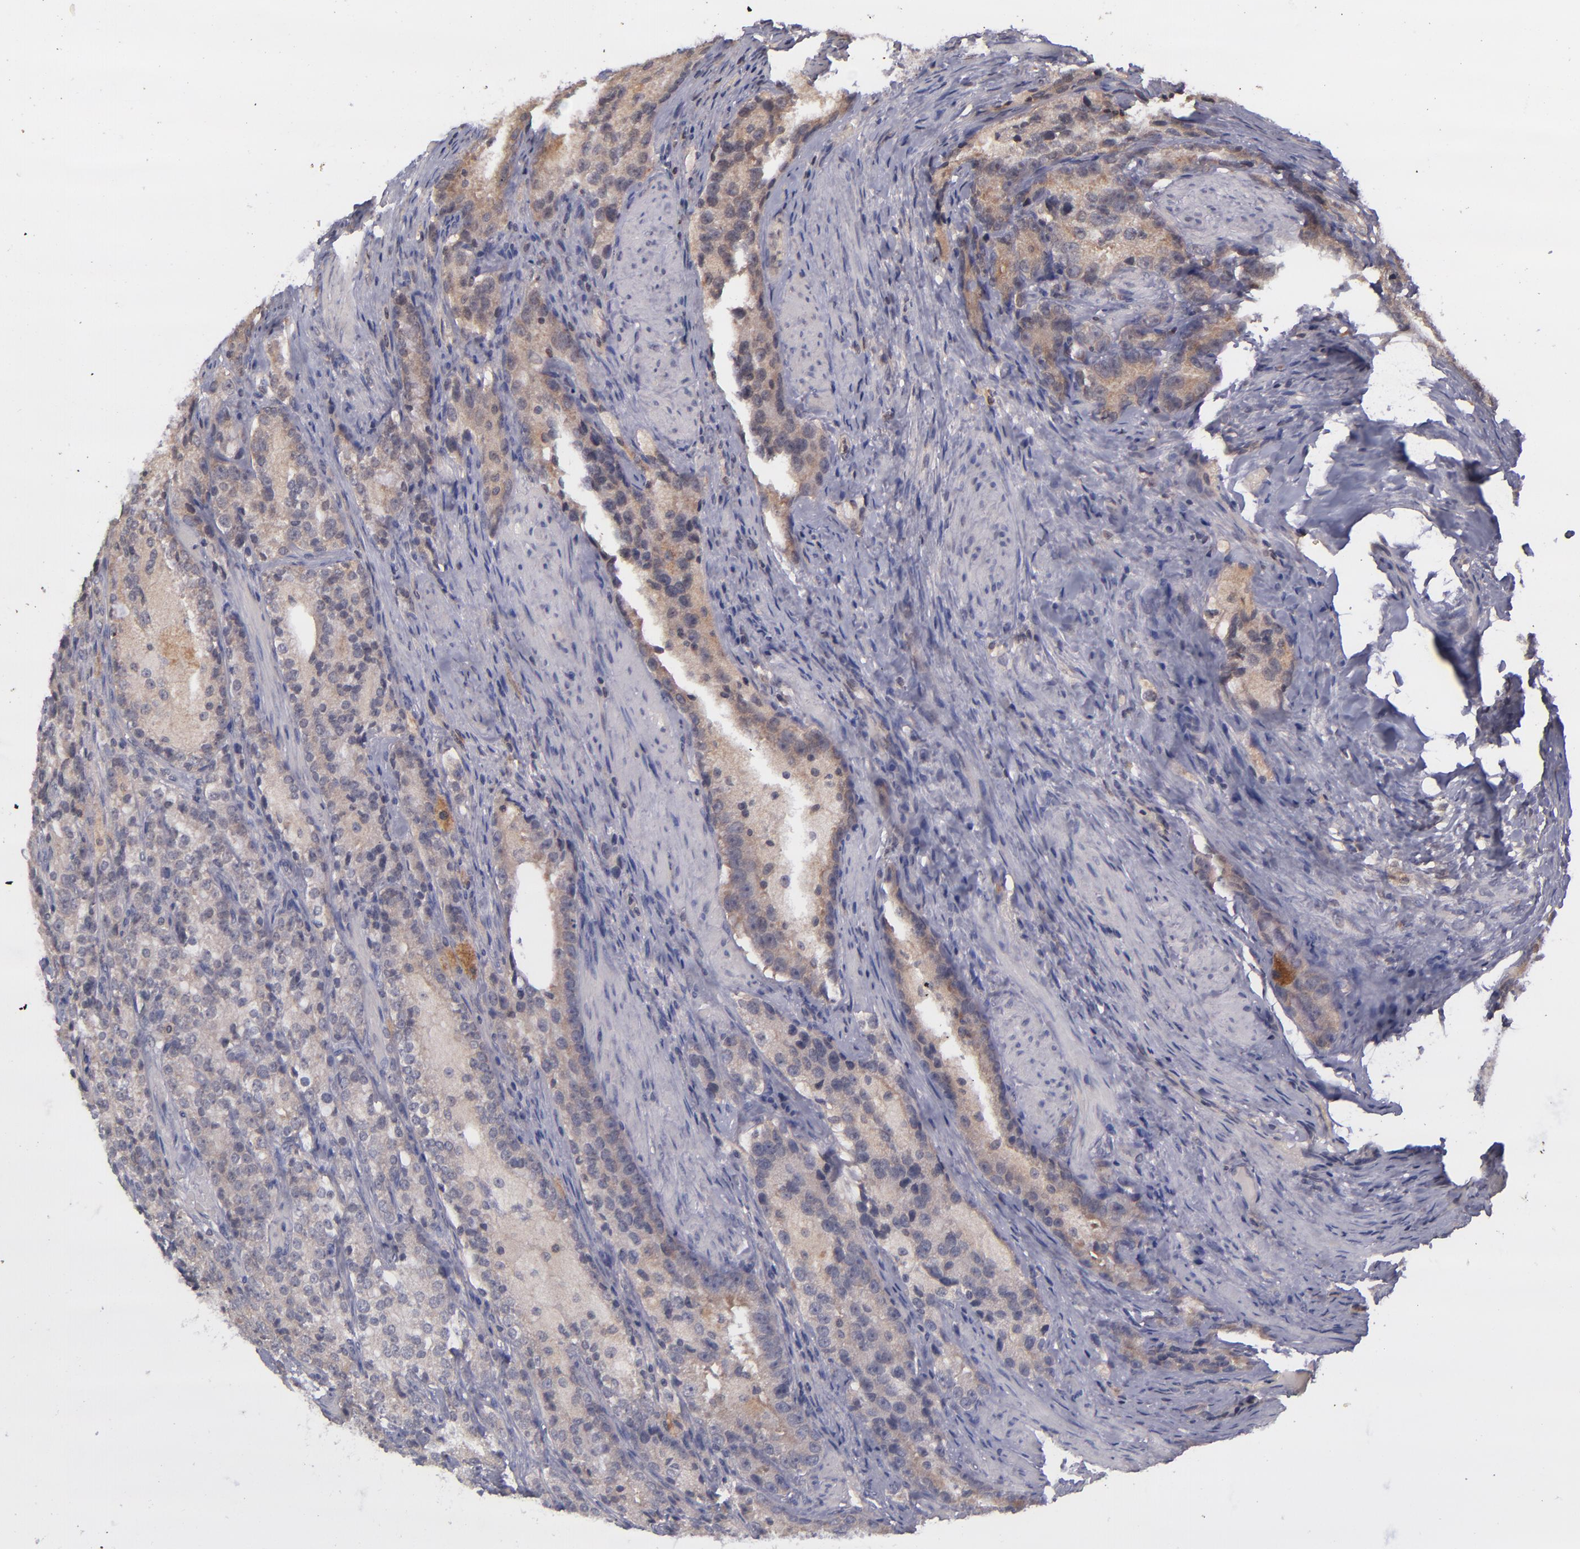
{"staining": {"intensity": "weak", "quantity": "25%-75%", "location": "cytoplasmic/membranous"}, "tissue": "prostate cancer", "cell_type": "Tumor cells", "image_type": "cancer", "snomed": [{"axis": "morphology", "description": "Adenocarcinoma, High grade"}, {"axis": "topography", "description": "Prostate"}], "caption": "This is a photomicrograph of immunohistochemistry staining of prostate adenocarcinoma (high-grade), which shows weak positivity in the cytoplasmic/membranous of tumor cells.", "gene": "TSC2", "patient": {"sex": "male", "age": 63}}